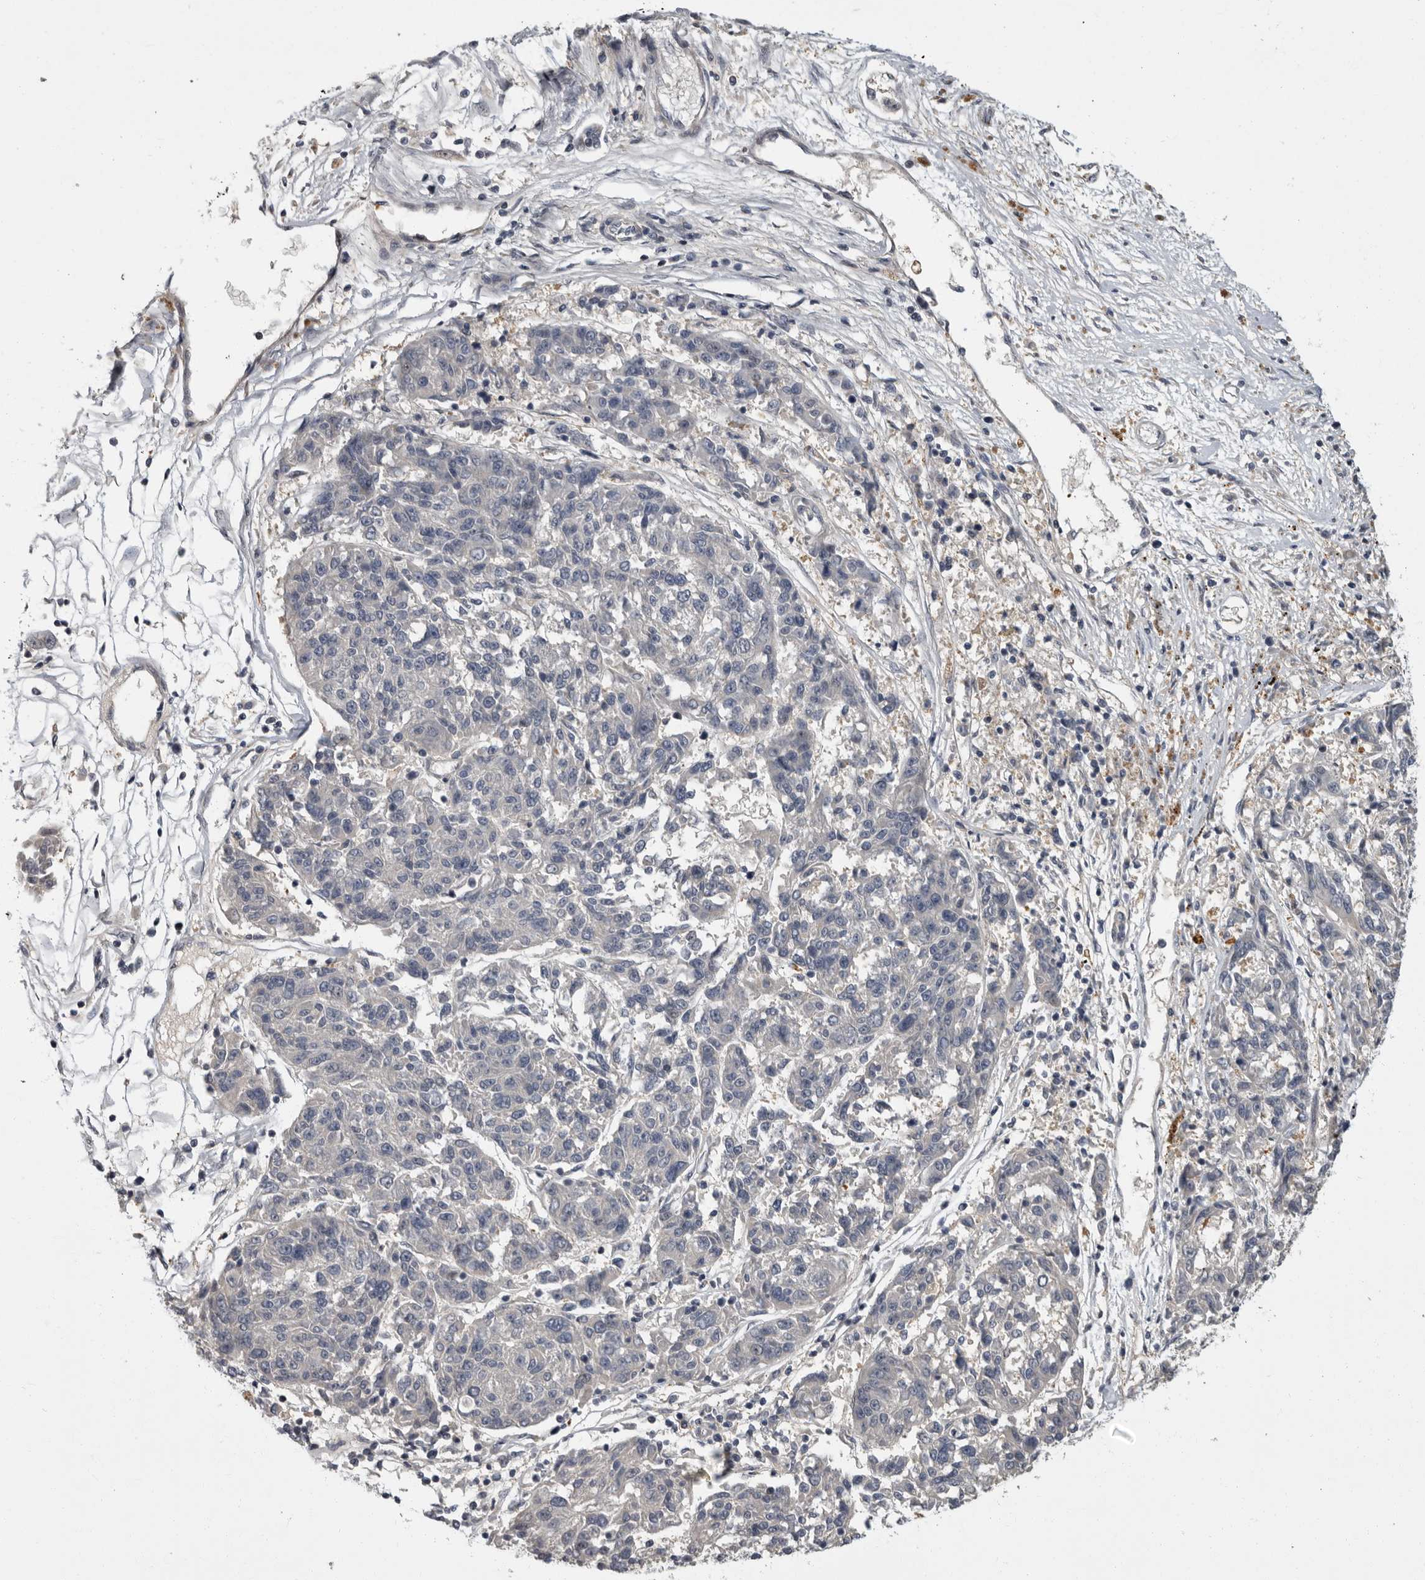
{"staining": {"intensity": "negative", "quantity": "none", "location": "none"}, "tissue": "melanoma", "cell_type": "Tumor cells", "image_type": "cancer", "snomed": [{"axis": "morphology", "description": "Malignant melanoma, NOS"}, {"axis": "topography", "description": "Skin"}], "caption": "Melanoma stained for a protein using immunohistochemistry shows no expression tumor cells.", "gene": "PDE7A", "patient": {"sex": "male", "age": 53}}